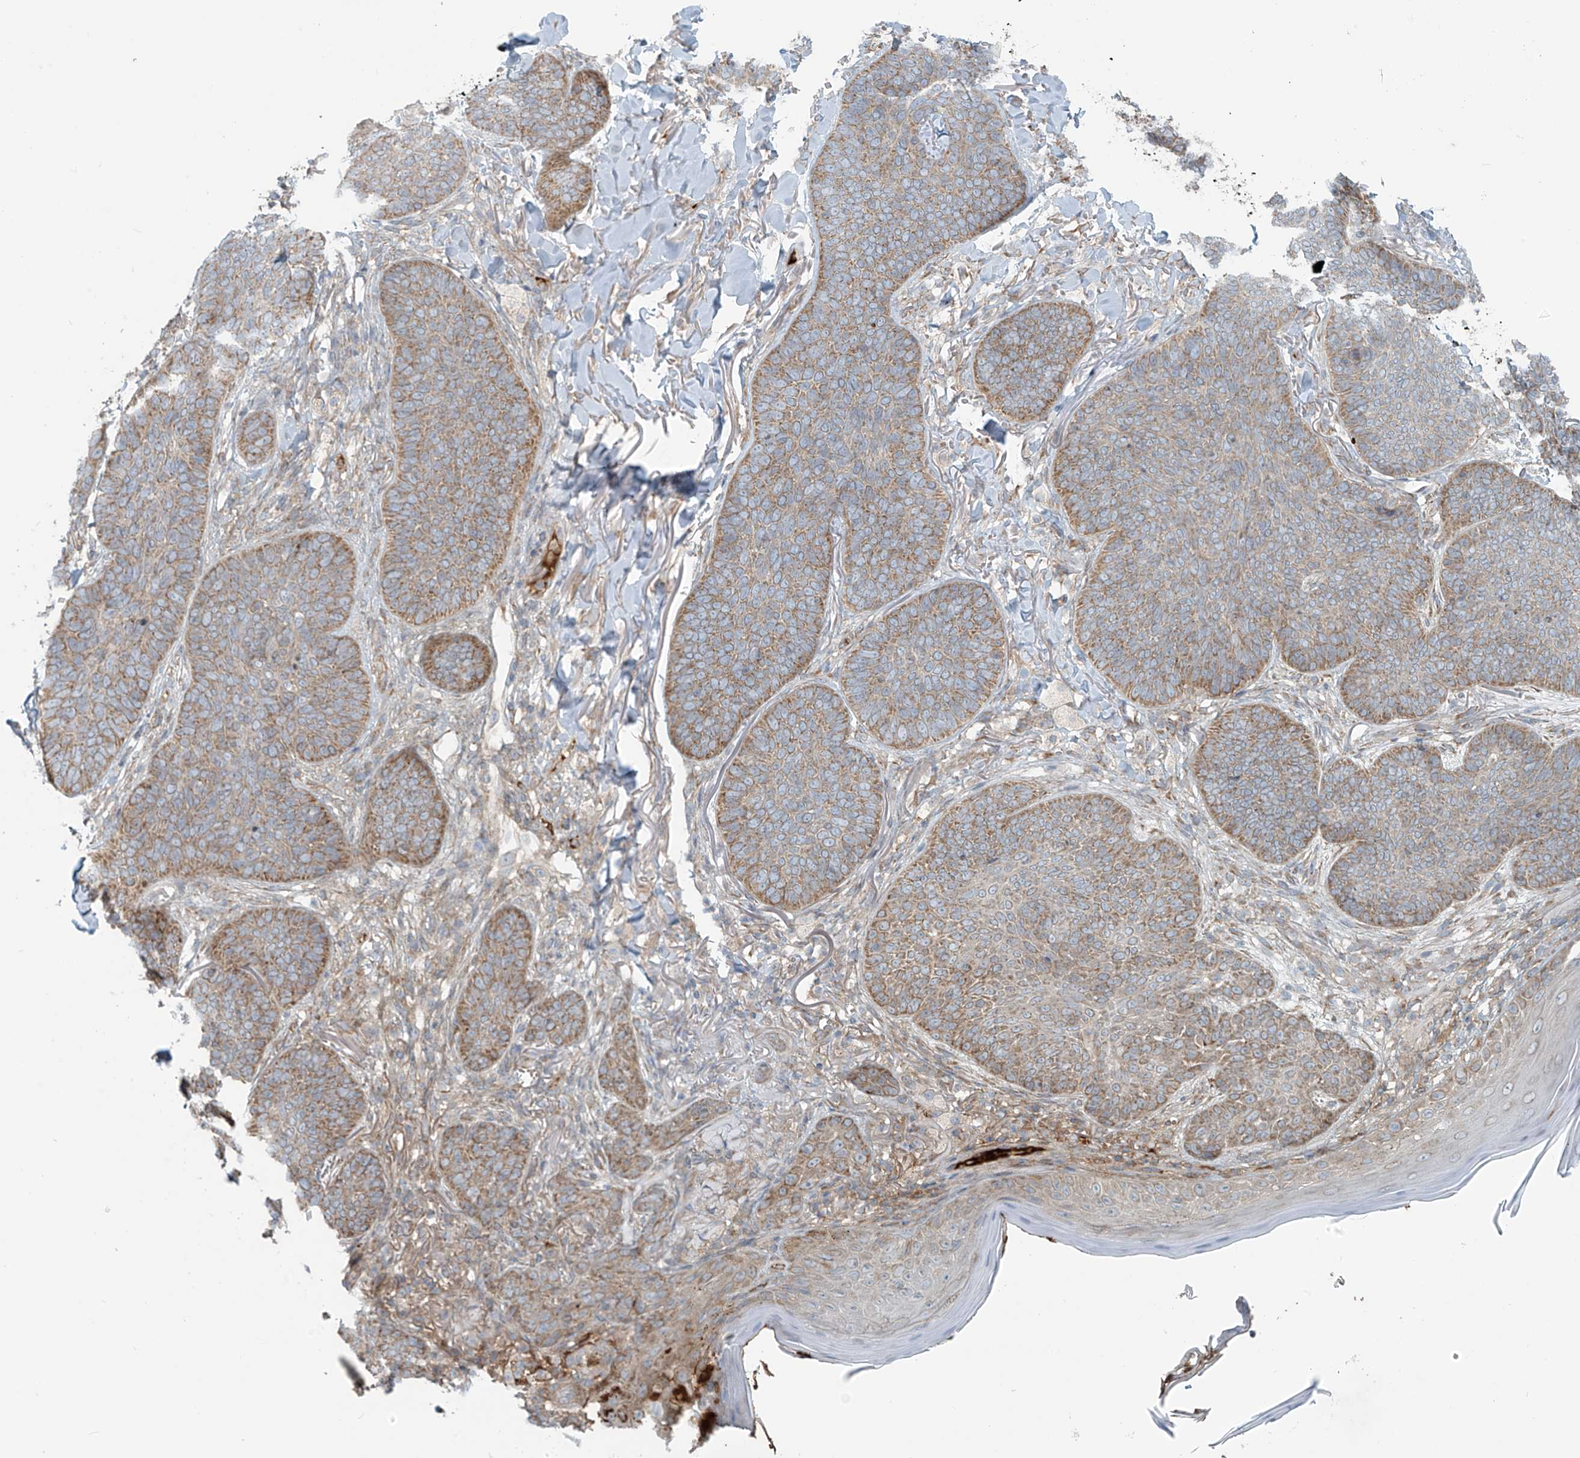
{"staining": {"intensity": "moderate", "quantity": "25%-75%", "location": "cytoplasmic/membranous"}, "tissue": "skin cancer", "cell_type": "Tumor cells", "image_type": "cancer", "snomed": [{"axis": "morphology", "description": "Basal cell carcinoma"}, {"axis": "topography", "description": "Skin"}], "caption": "Immunohistochemical staining of human skin cancer displays moderate cytoplasmic/membranous protein expression in about 25%-75% of tumor cells. (IHC, brightfield microscopy, high magnification).", "gene": "LZTS3", "patient": {"sex": "male", "age": 85}}